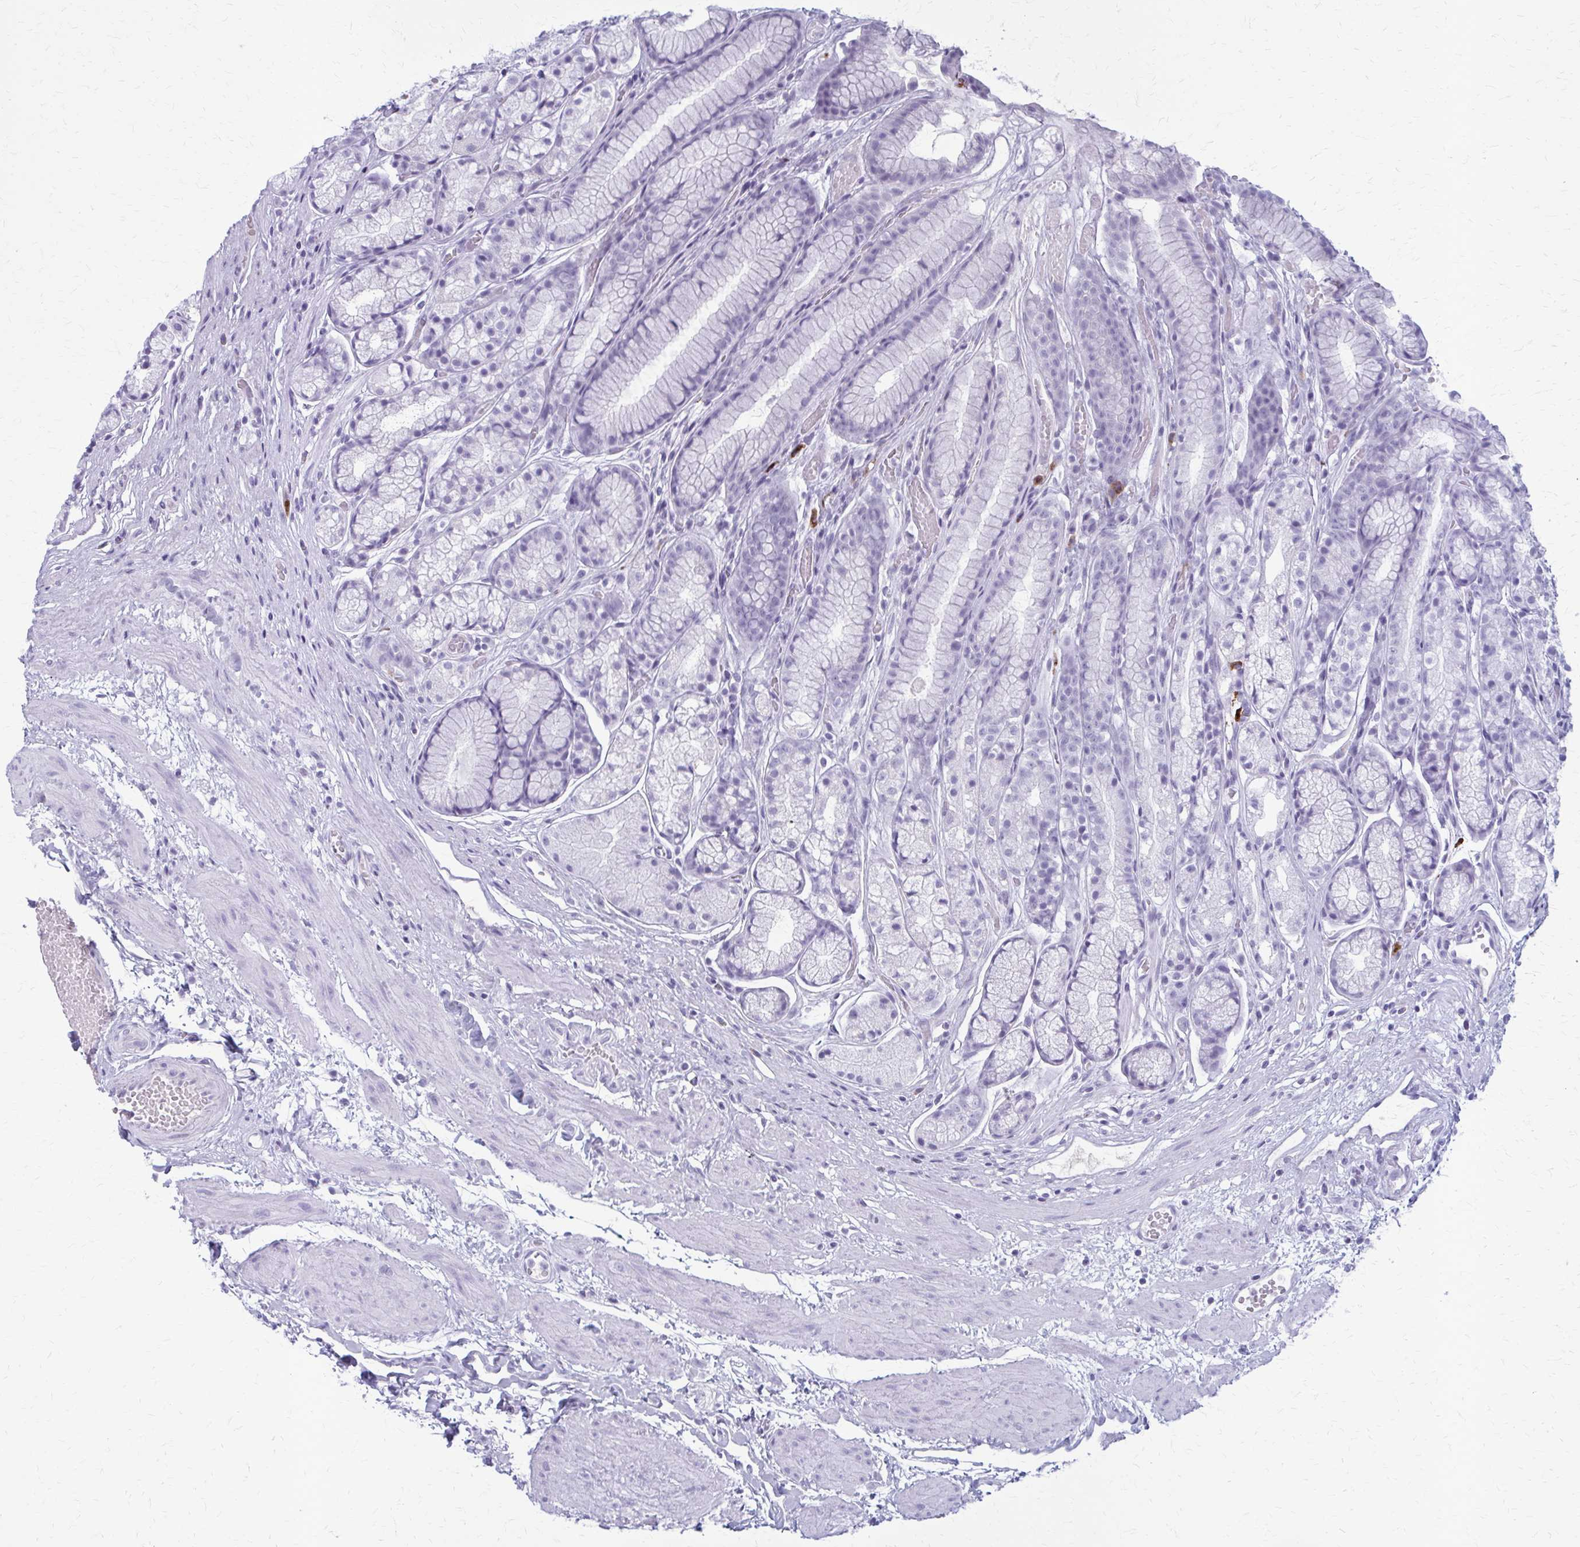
{"staining": {"intensity": "negative", "quantity": "none", "location": "none"}, "tissue": "stomach", "cell_type": "Glandular cells", "image_type": "normal", "snomed": [{"axis": "morphology", "description": "Normal tissue, NOS"}, {"axis": "topography", "description": "Smooth muscle"}, {"axis": "topography", "description": "Stomach"}], "caption": "An image of stomach stained for a protein shows no brown staining in glandular cells.", "gene": "ZDHHC7", "patient": {"sex": "male", "age": 70}}